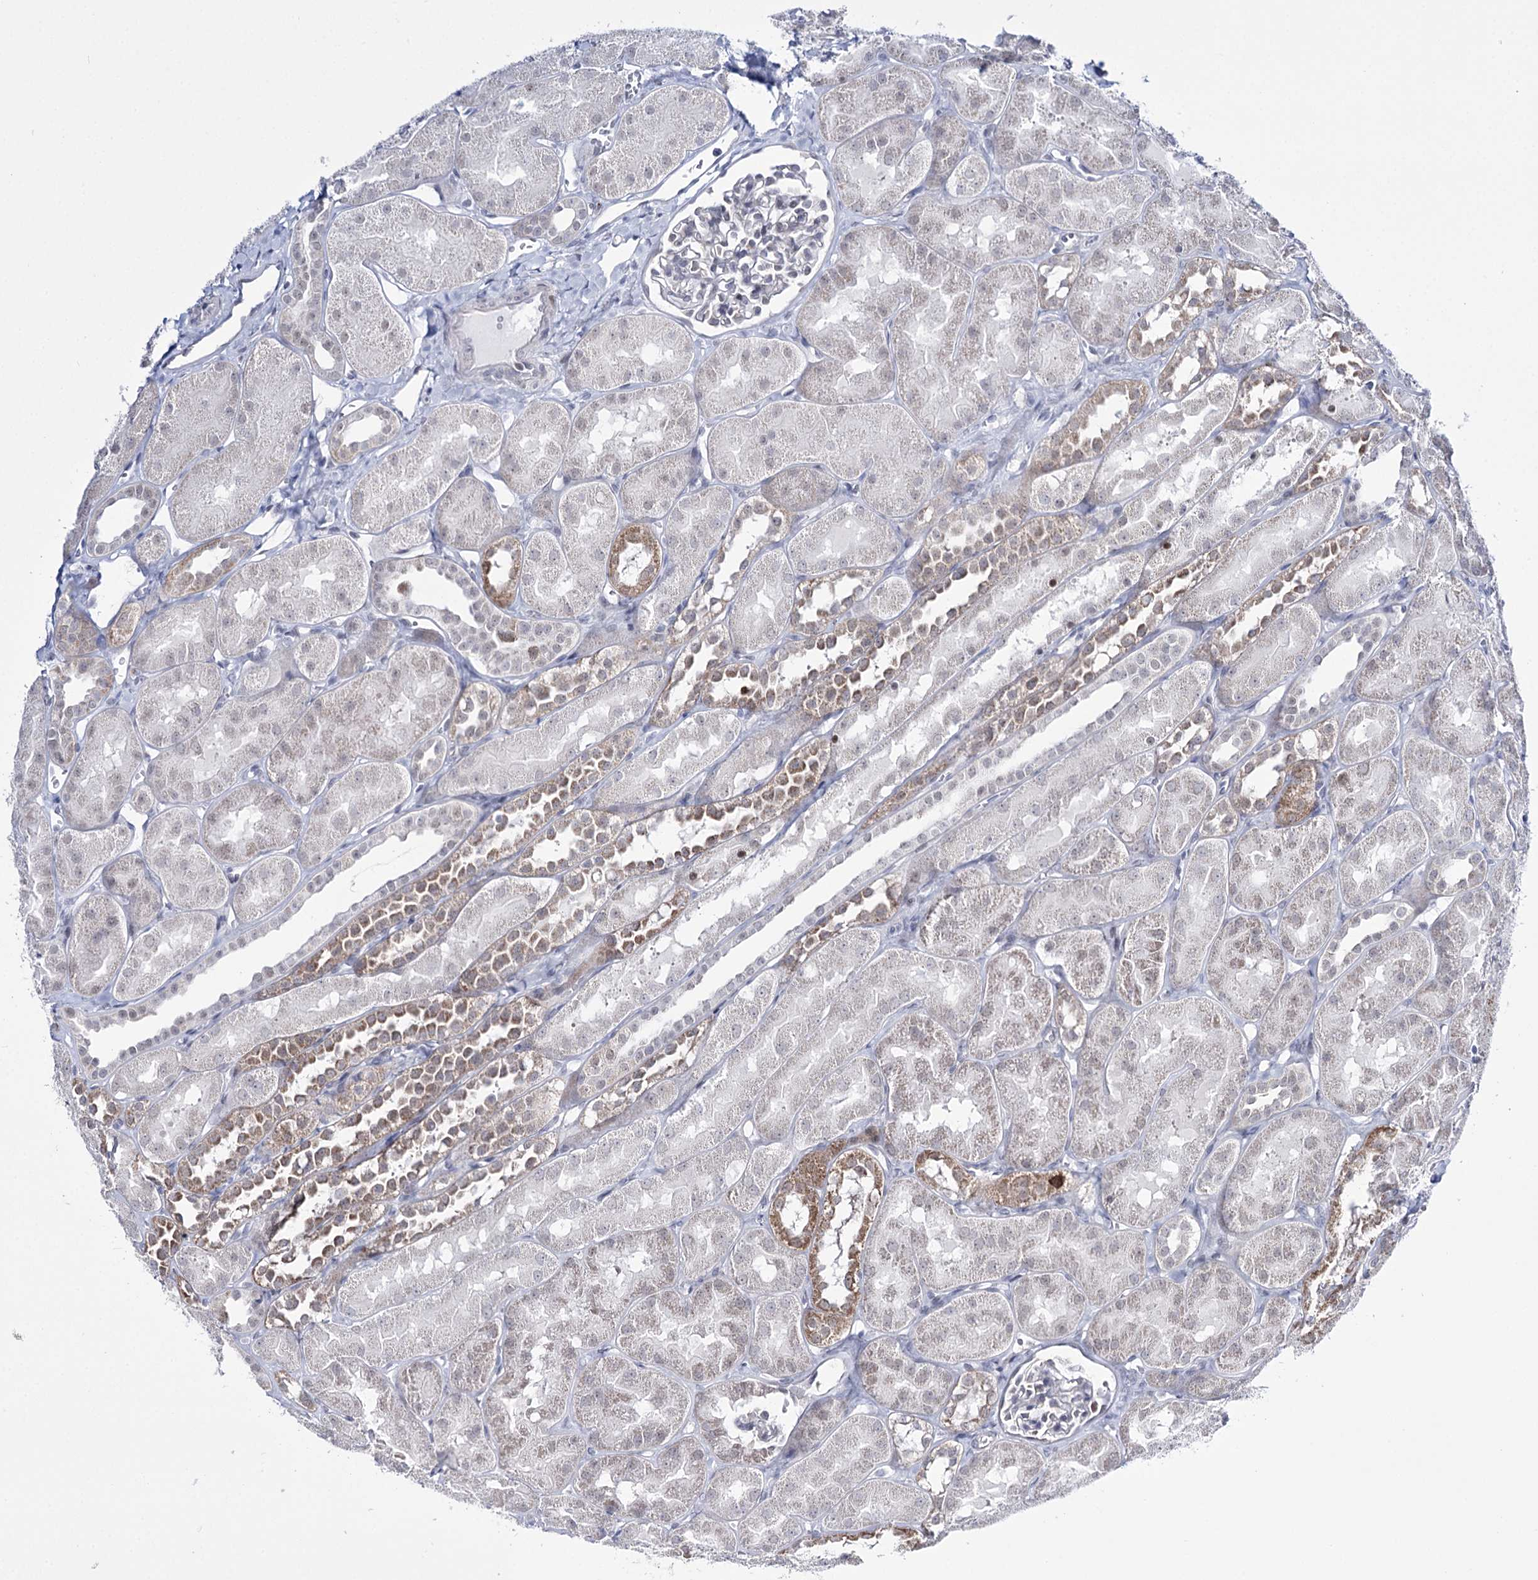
{"staining": {"intensity": "negative", "quantity": "none", "location": "none"}, "tissue": "kidney", "cell_type": "Cells in glomeruli", "image_type": "normal", "snomed": [{"axis": "morphology", "description": "Normal tissue, NOS"}, {"axis": "topography", "description": "Kidney"}, {"axis": "topography", "description": "Urinary bladder"}], "caption": "The micrograph demonstrates no significant staining in cells in glomeruli of kidney.", "gene": "RBM15B", "patient": {"sex": "male", "age": 16}}